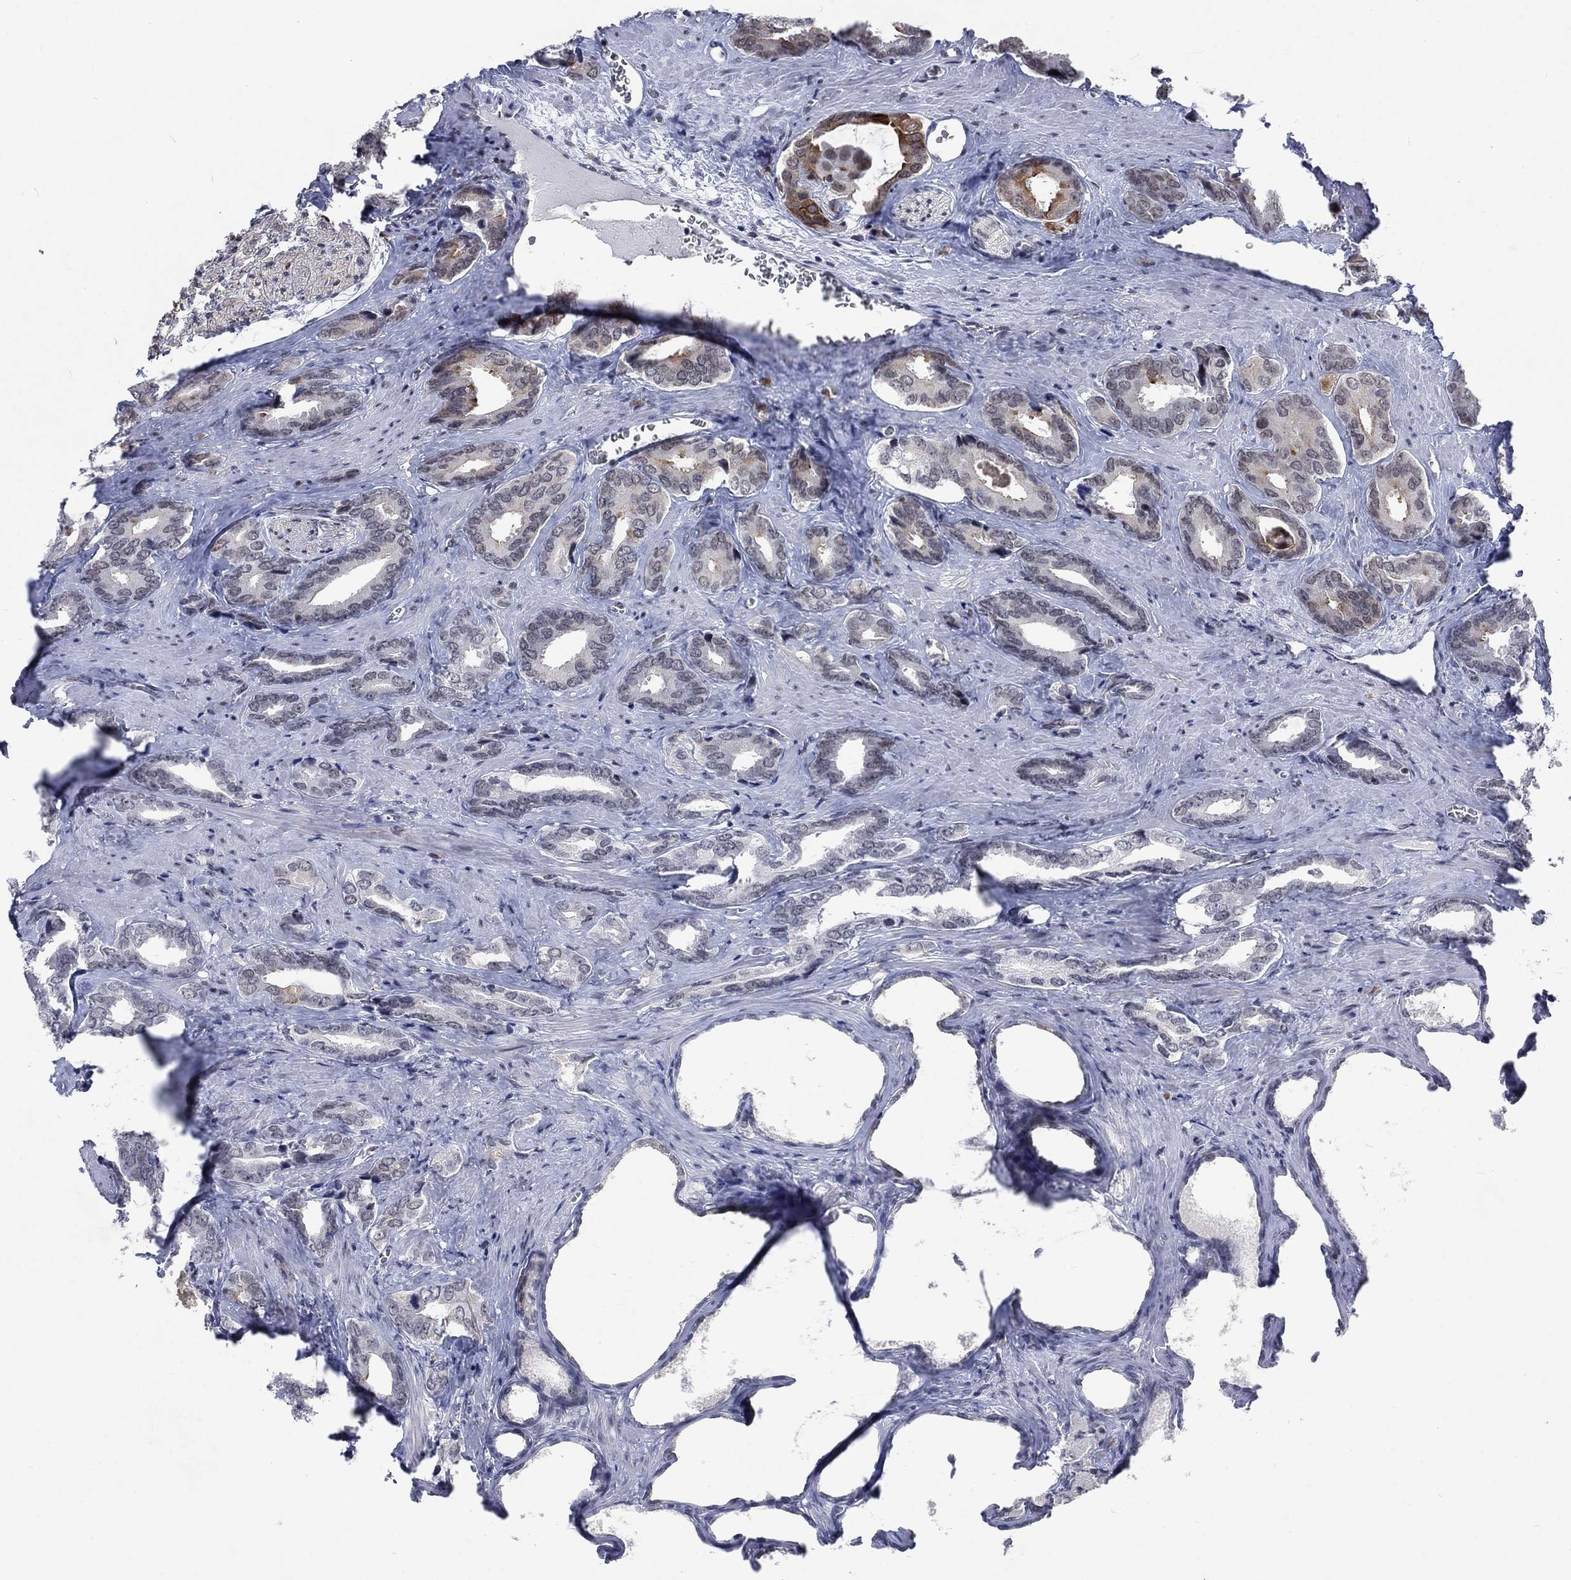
{"staining": {"intensity": "negative", "quantity": "none", "location": "none"}, "tissue": "prostate cancer", "cell_type": "Tumor cells", "image_type": "cancer", "snomed": [{"axis": "morphology", "description": "Adenocarcinoma, NOS"}, {"axis": "topography", "description": "Prostate"}], "caption": "High power microscopy photomicrograph of an IHC micrograph of prostate cancer (adenocarcinoma), revealing no significant positivity in tumor cells.", "gene": "HCFC1", "patient": {"sex": "male", "age": 66}}